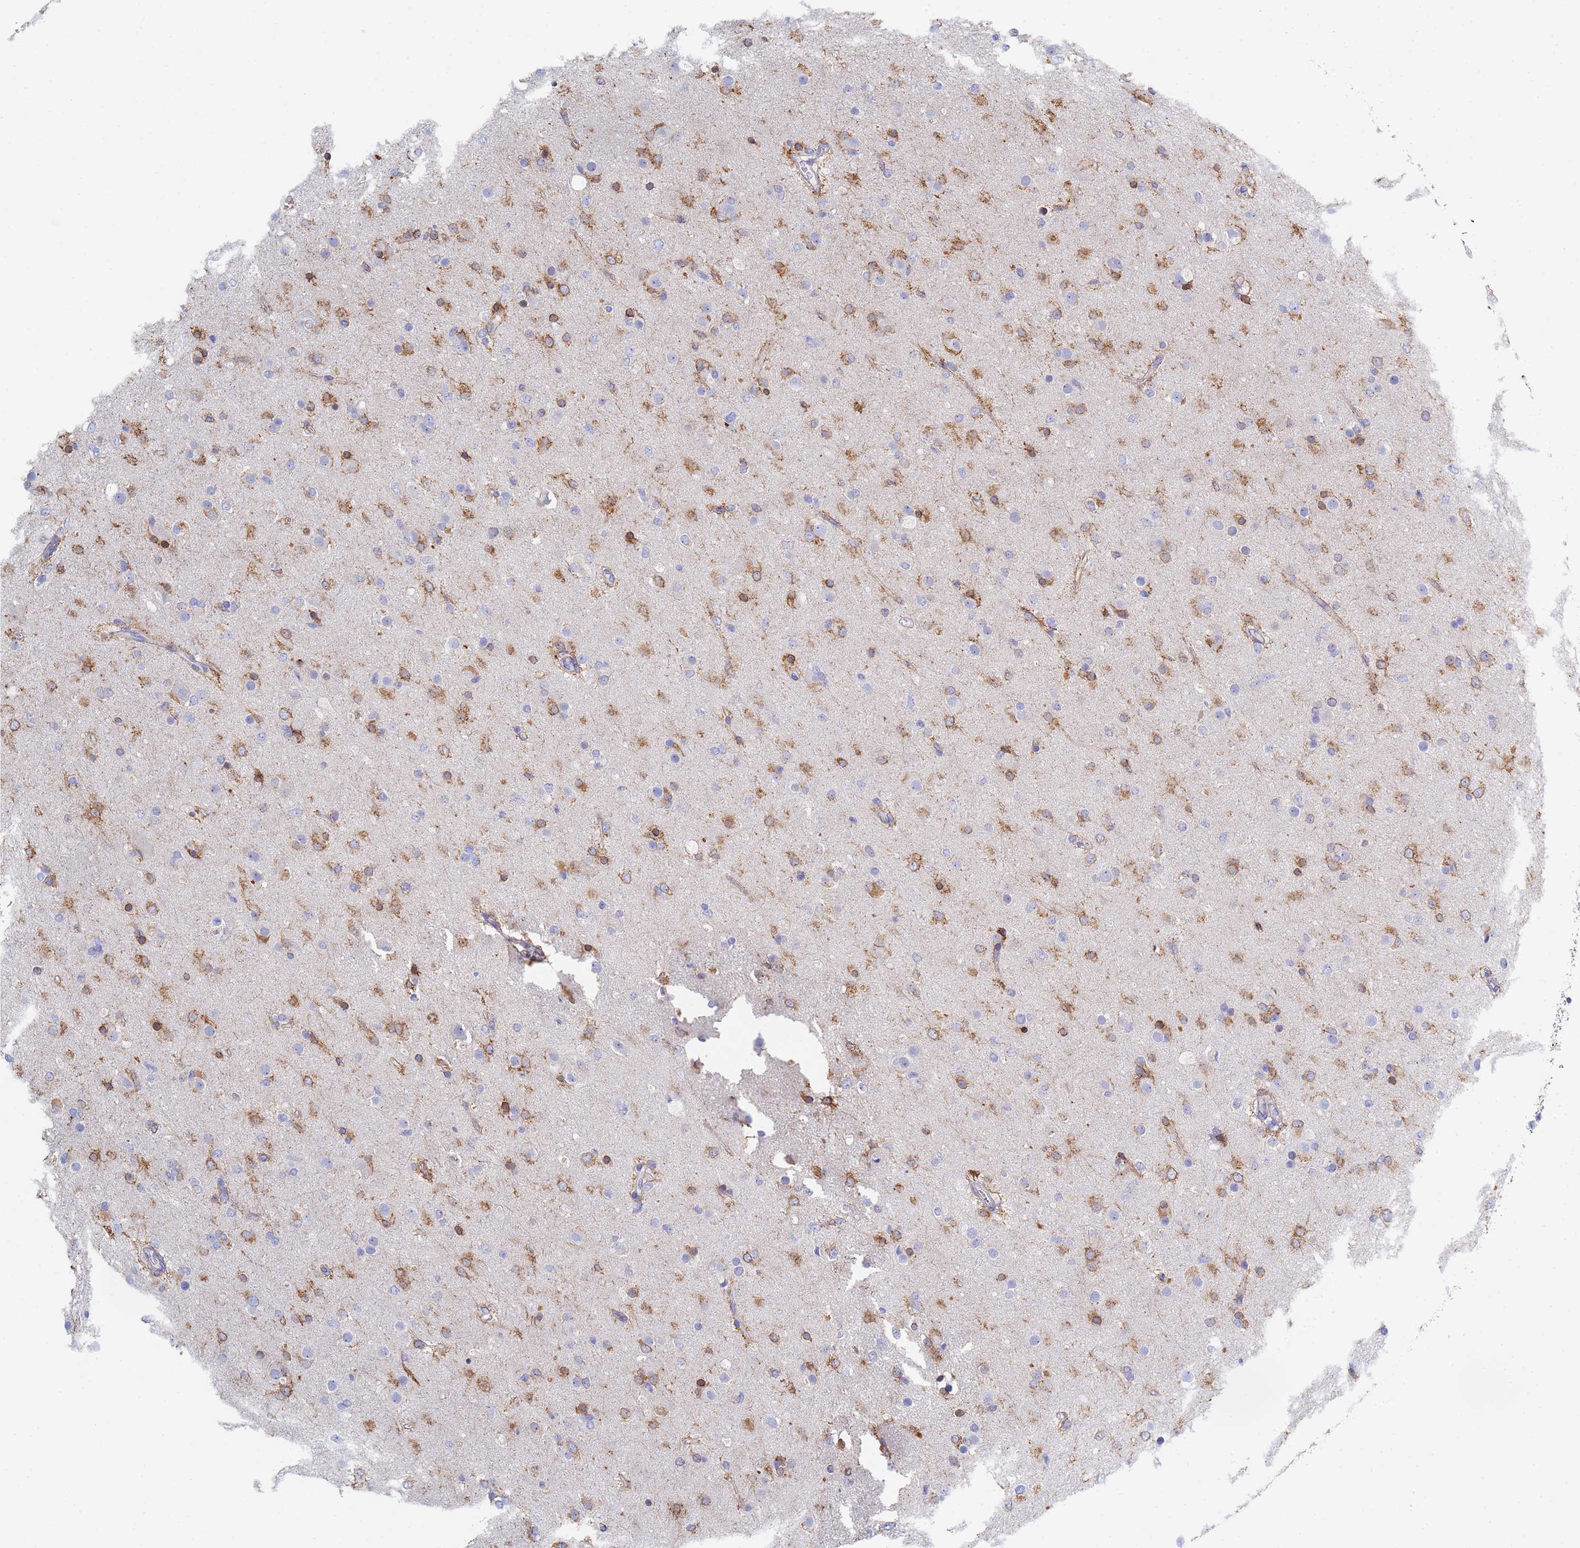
{"staining": {"intensity": "moderate", "quantity": "25%-75%", "location": "cytoplasmic/membranous"}, "tissue": "glioma", "cell_type": "Tumor cells", "image_type": "cancer", "snomed": [{"axis": "morphology", "description": "Glioma, malignant, Low grade"}, {"axis": "topography", "description": "Brain"}], "caption": "Moderate cytoplasmic/membranous protein staining is seen in about 25%-75% of tumor cells in malignant glioma (low-grade). Immunohistochemistry stains the protein of interest in brown and the nuclei are stained blue.", "gene": "GDAP2", "patient": {"sex": "male", "age": 65}}